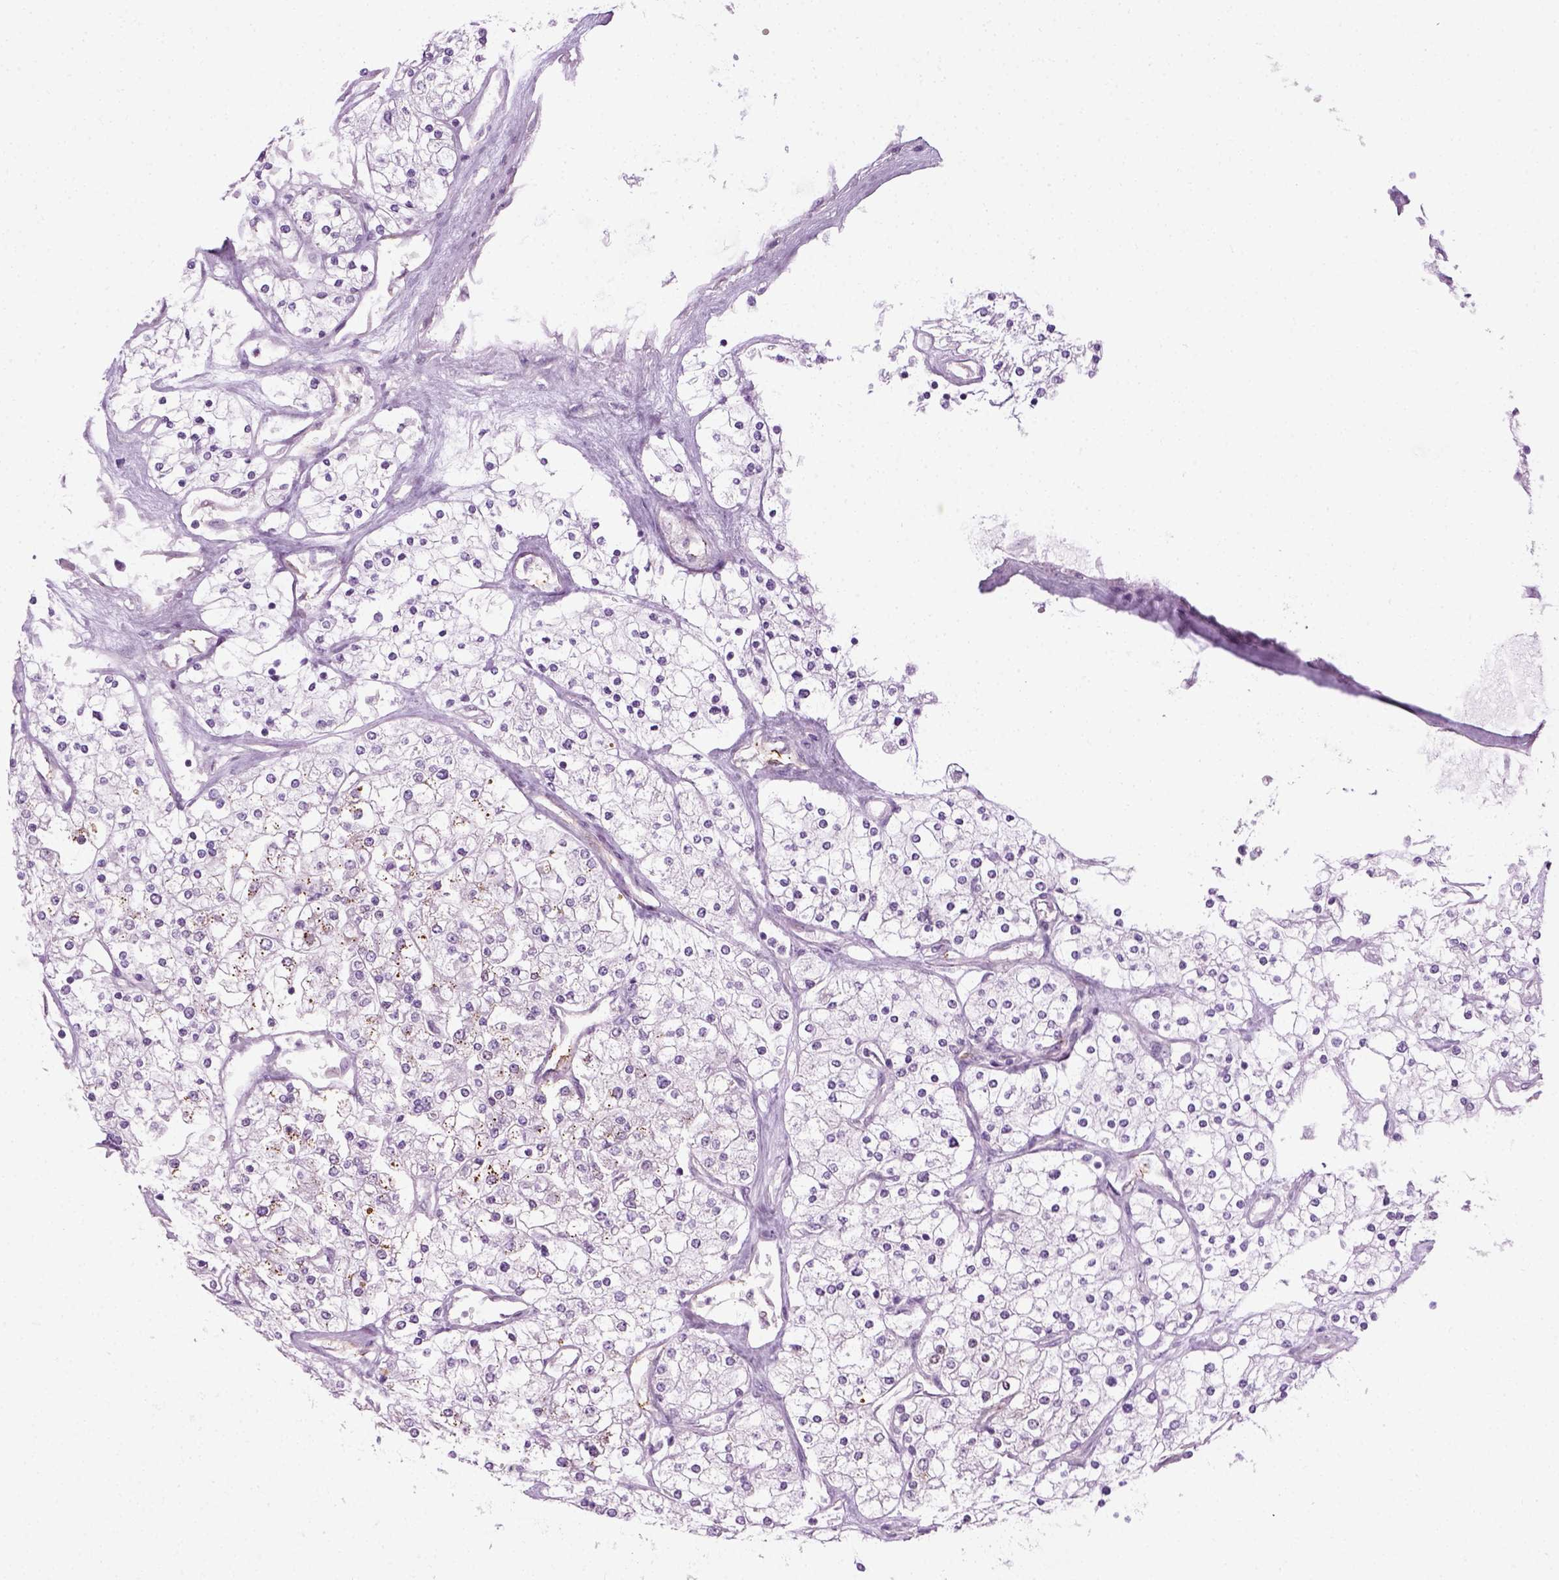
{"staining": {"intensity": "negative", "quantity": "none", "location": "none"}, "tissue": "renal cancer", "cell_type": "Tumor cells", "image_type": "cancer", "snomed": [{"axis": "morphology", "description": "Adenocarcinoma, NOS"}, {"axis": "topography", "description": "Kidney"}], "caption": "A high-resolution image shows immunohistochemistry staining of renal adenocarcinoma, which displays no significant expression in tumor cells.", "gene": "CIBAR2", "patient": {"sex": "male", "age": 80}}